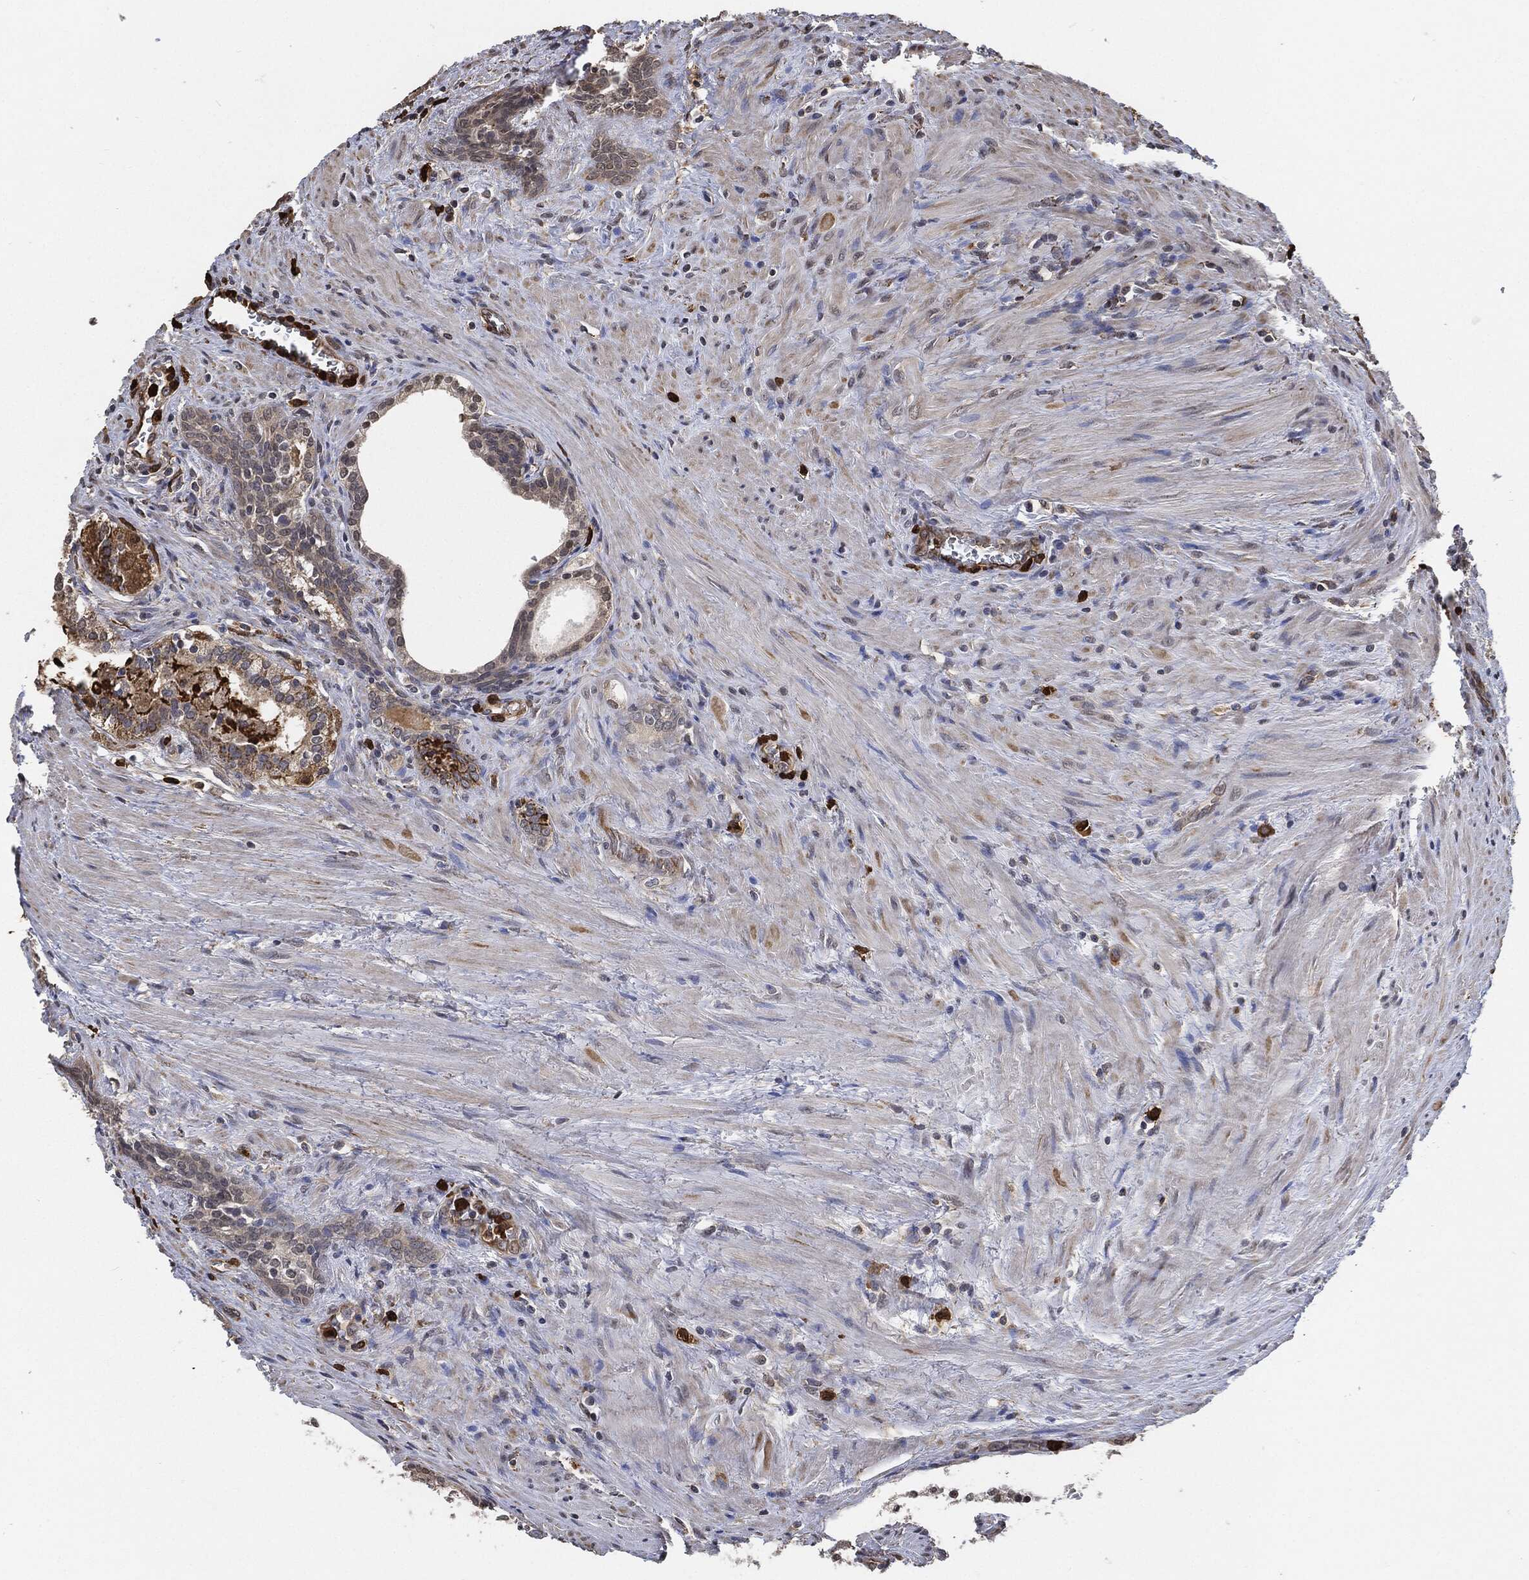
{"staining": {"intensity": "negative", "quantity": "none", "location": "none"}, "tissue": "prostate cancer", "cell_type": "Tumor cells", "image_type": "cancer", "snomed": [{"axis": "morphology", "description": "Adenocarcinoma, NOS"}, {"axis": "morphology", "description": "Adenocarcinoma, High grade"}, {"axis": "topography", "description": "Prostate"}], "caption": "This is an immunohistochemistry (IHC) image of adenocarcinoma (prostate). There is no positivity in tumor cells.", "gene": "S100A9", "patient": {"sex": "male", "age": 61}}